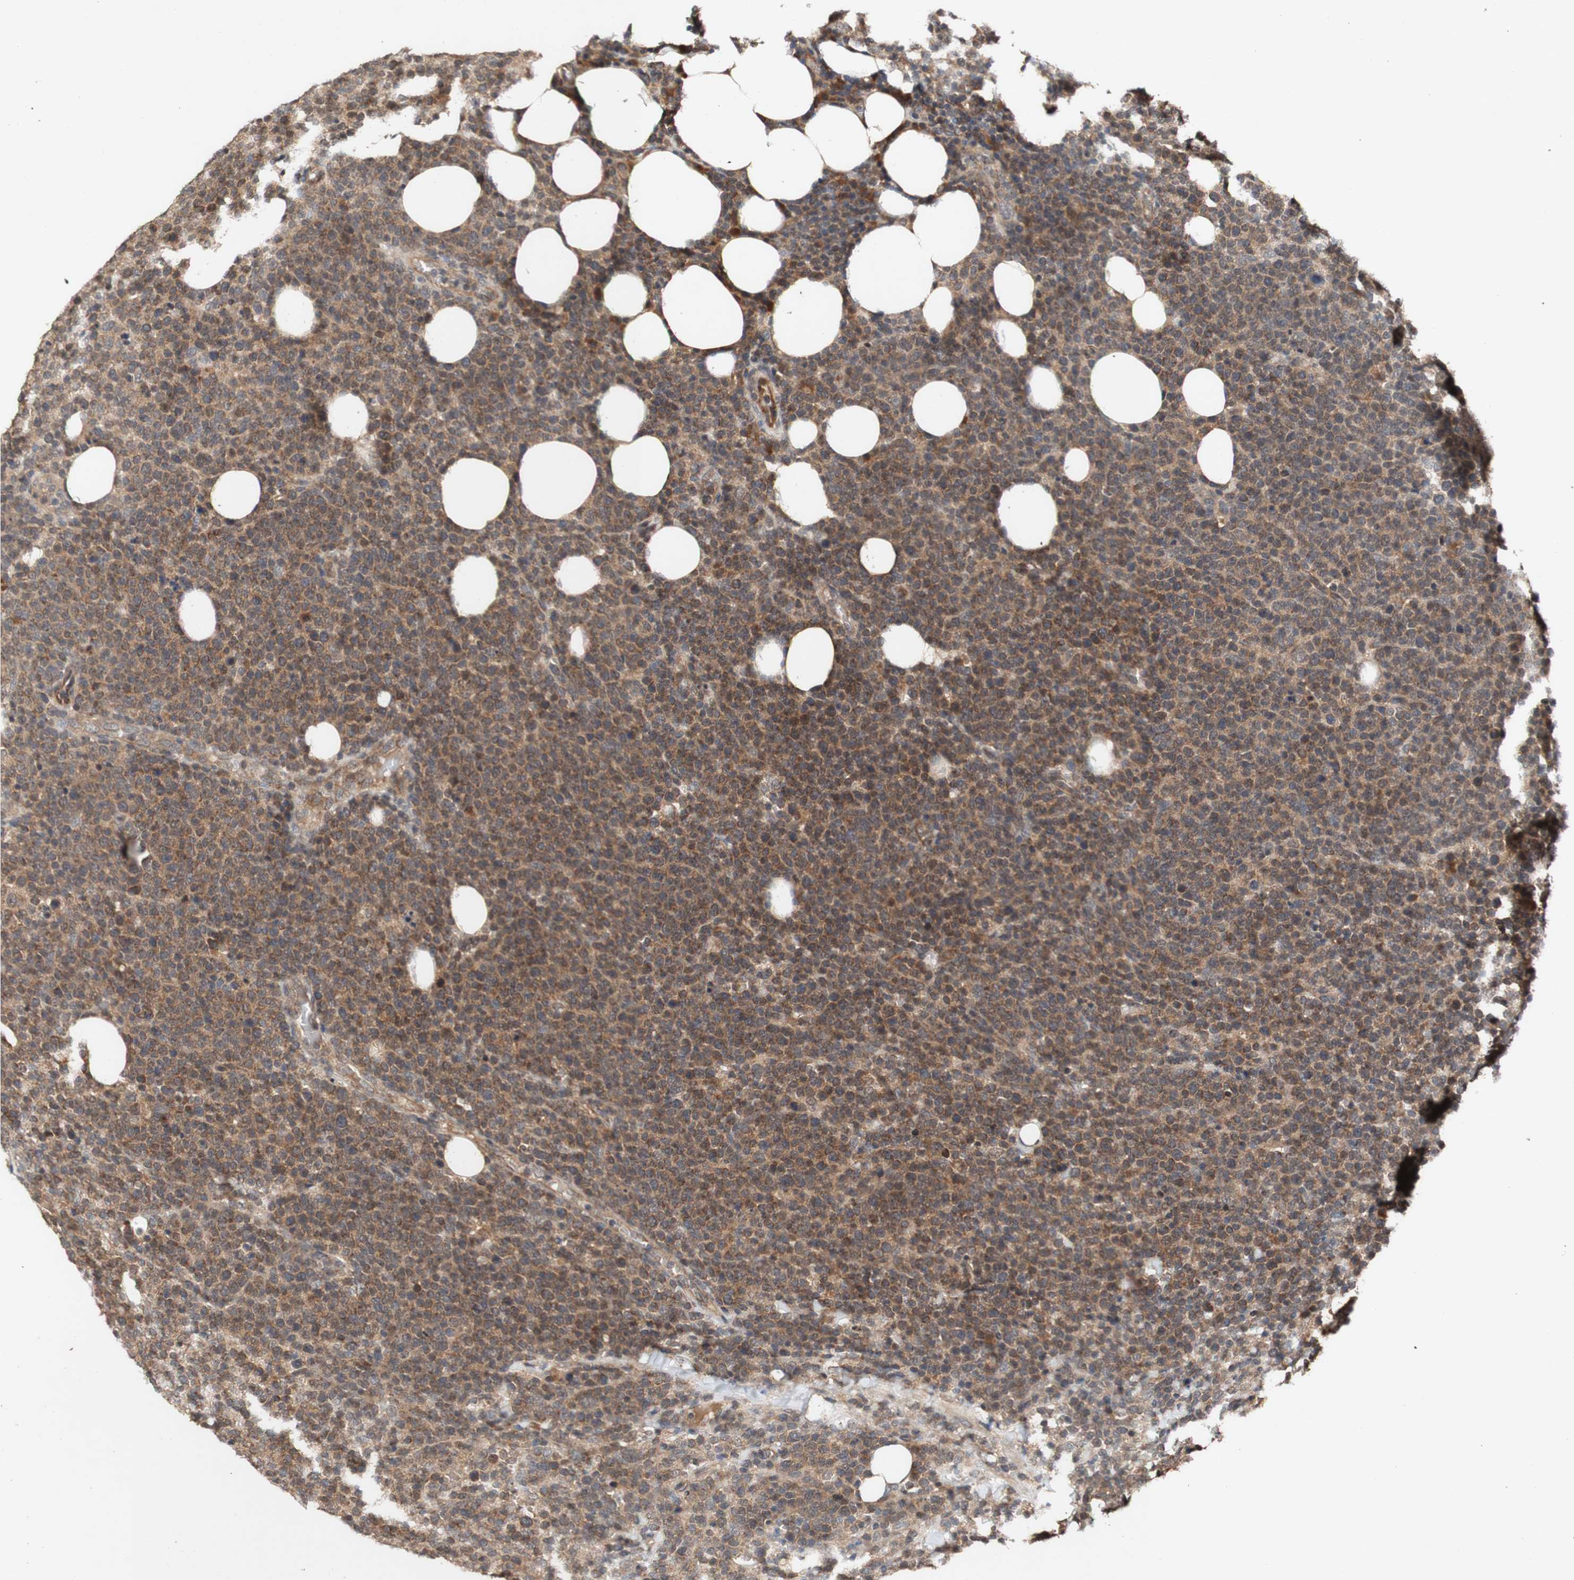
{"staining": {"intensity": "weak", "quantity": ">75%", "location": "cytoplasmic/membranous"}, "tissue": "lymphoma", "cell_type": "Tumor cells", "image_type": "cancer", "snomed": [{"axis": "morphology", "description": "Malignant lymphoma, non-Hodgkin's type, High grade"}, {"axis": "topography", "description": "Lymph node"}], "caption": "Malignant lymphoma, non-Hodgkin's type (high-grade) was stained to show a protein in brown. There is low levels of weak cytoplasmic/membranous expression in approximately >75% of tumor cells.", "gene": "PIN1", "patient": {"sex": "male", "age": 61}}